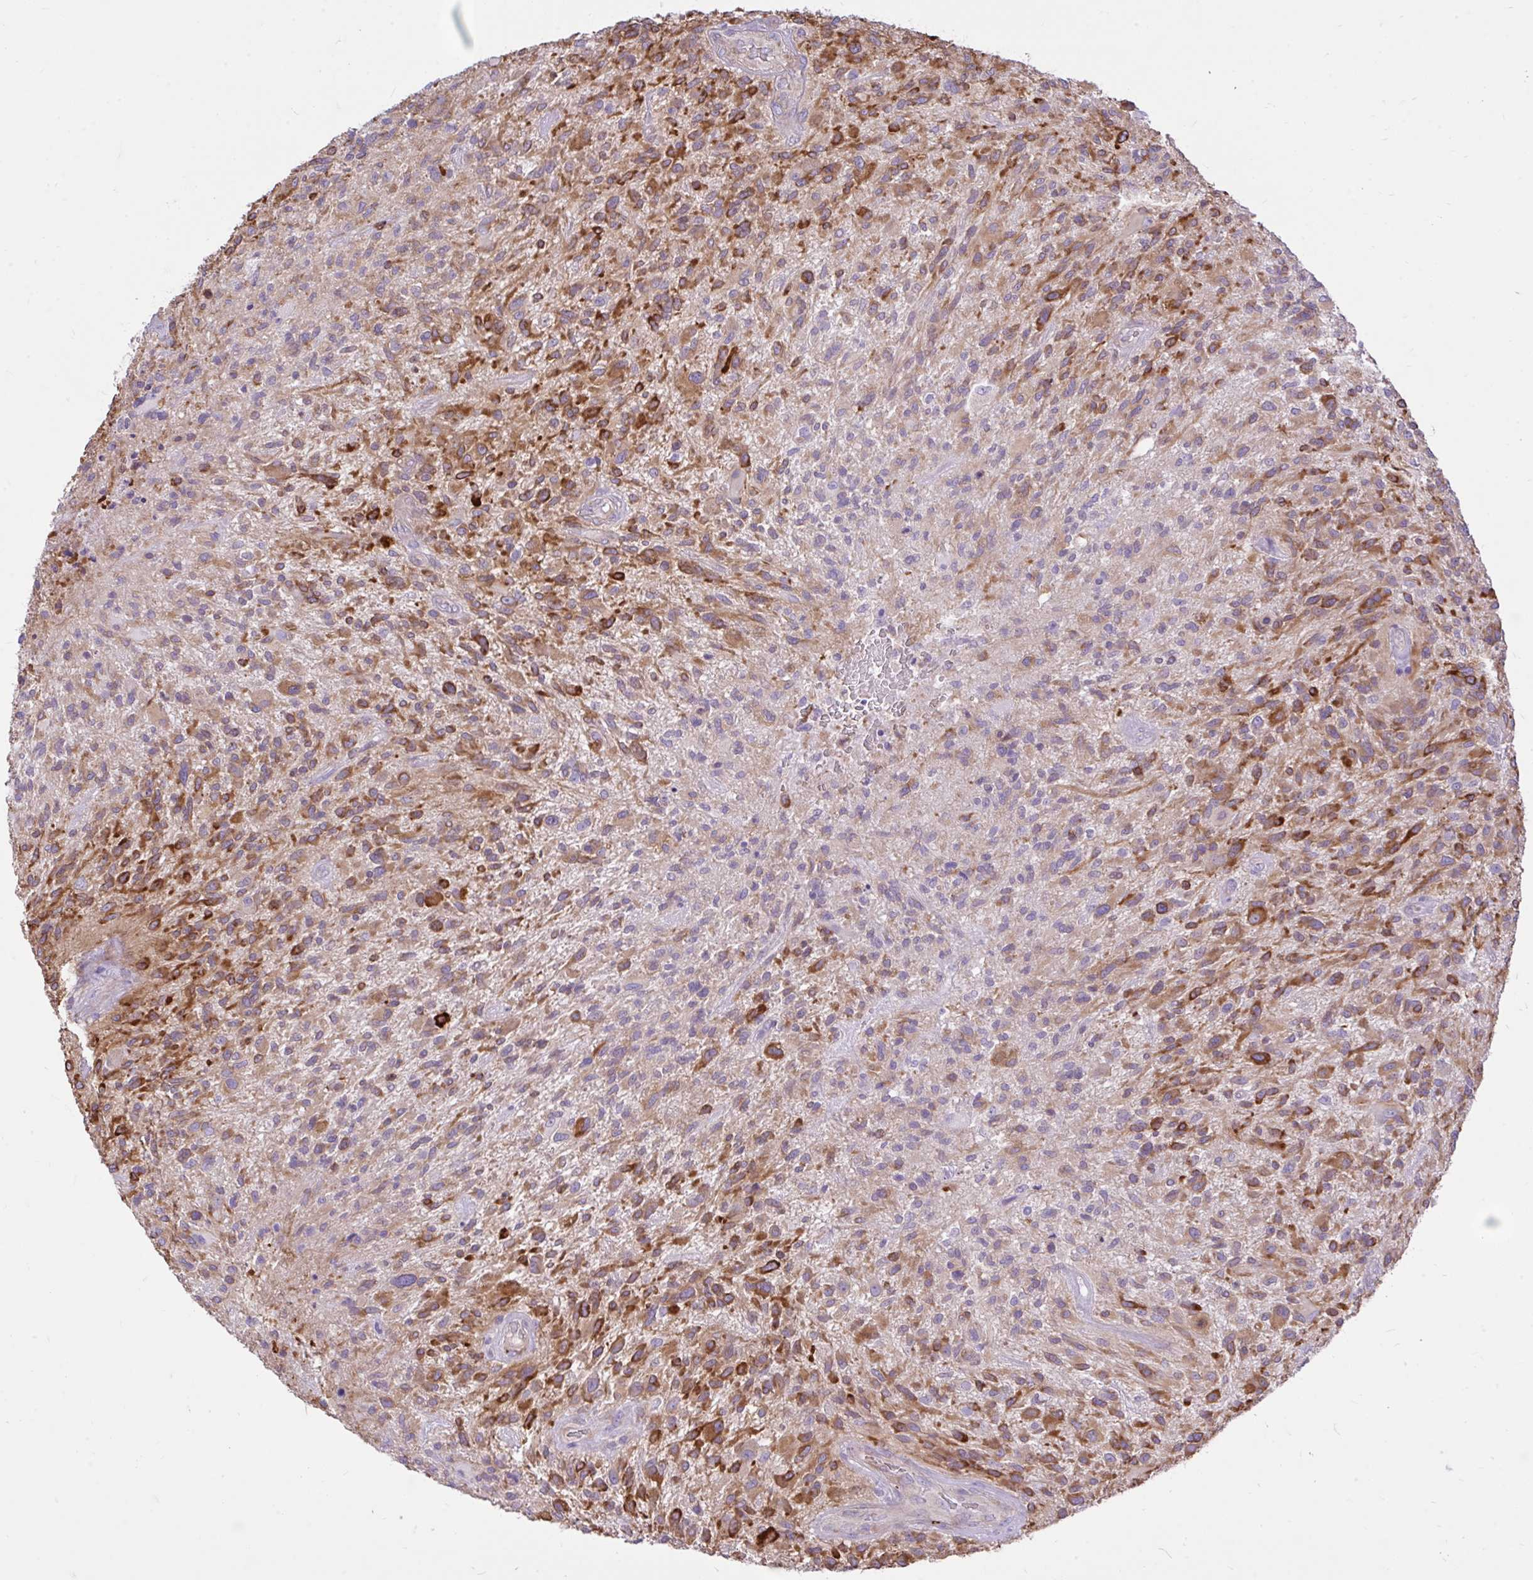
{"staining": {"intensity": "moderate", "quantity": ">75%", "location": "cytoplasmic/membranous"}, "tissue": "glioma", "cell_type": "Tumor cells", "image_type": "cancer", "snomed": [{"axis": "morphology", "description": "Glioma, malignant, High grade"}, {"axis": "topography", "description": "Brain"}], "caption": "Immunohistochemical staining of human glioma reveals medium levels of moderate cytoplasmic/membranous protein expression in about >75% of tumor cells.", "gene": "EEF1A2", "patient": {"sex": "male", "age": 47}}